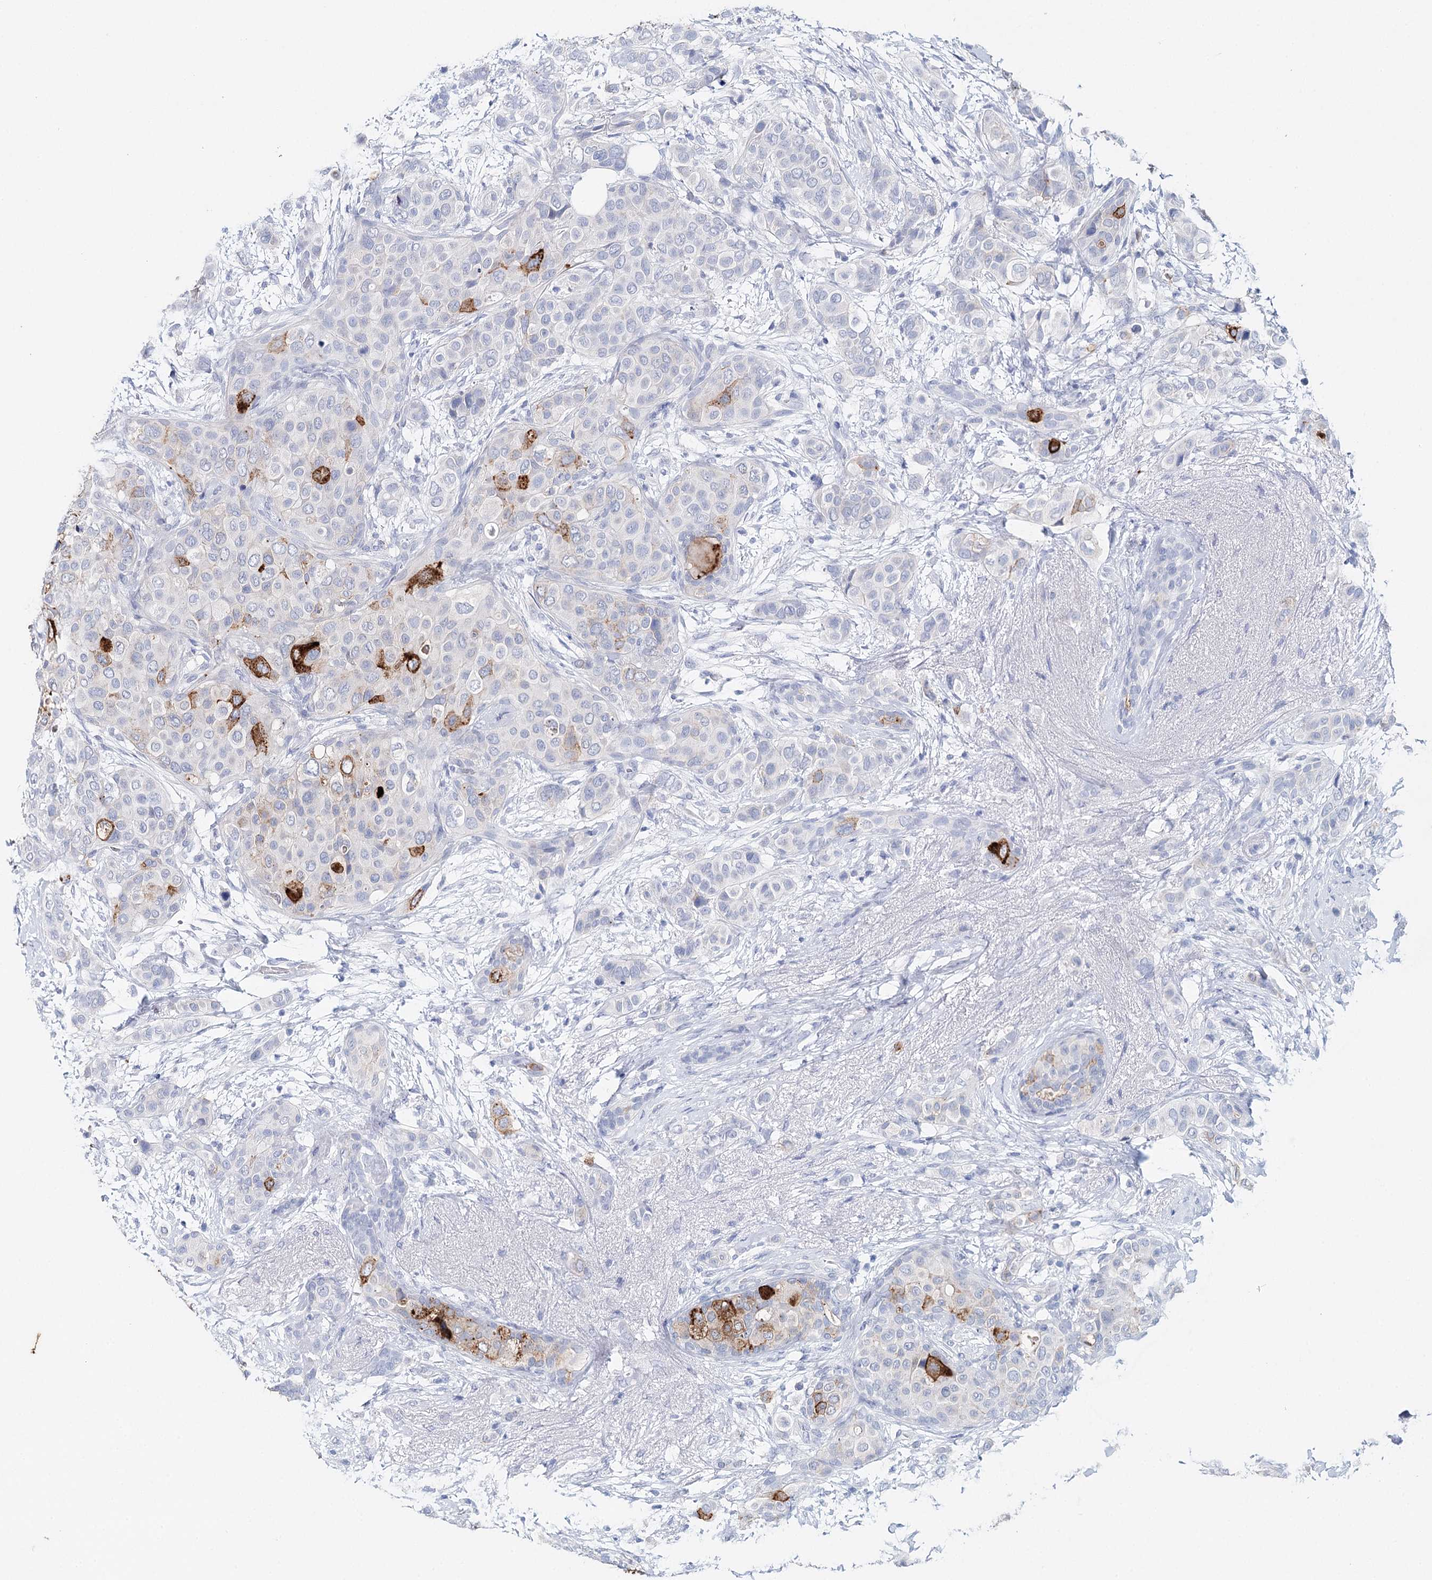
{"staining": {"intensity": "strong", "quantity": "<25%", "location": "cytoplasmic/membranous"}, "tissue": "breast cancer", "cell_type": "Tumor cells", "image_type": "cancer", "snomed": [{"axis": "morphology", "description": "Lobular carcinoma"}, {"axis": "topography", "description": "Breast"}], "caption": "Protein analysis of lobular carcinoma (breast) tissue exhibits strong cytoplasmic/membranous expression in approximately <25% of tumor cells.", "gene": "CEACAM8", "patient": {"sex": "female", "age": 51}}